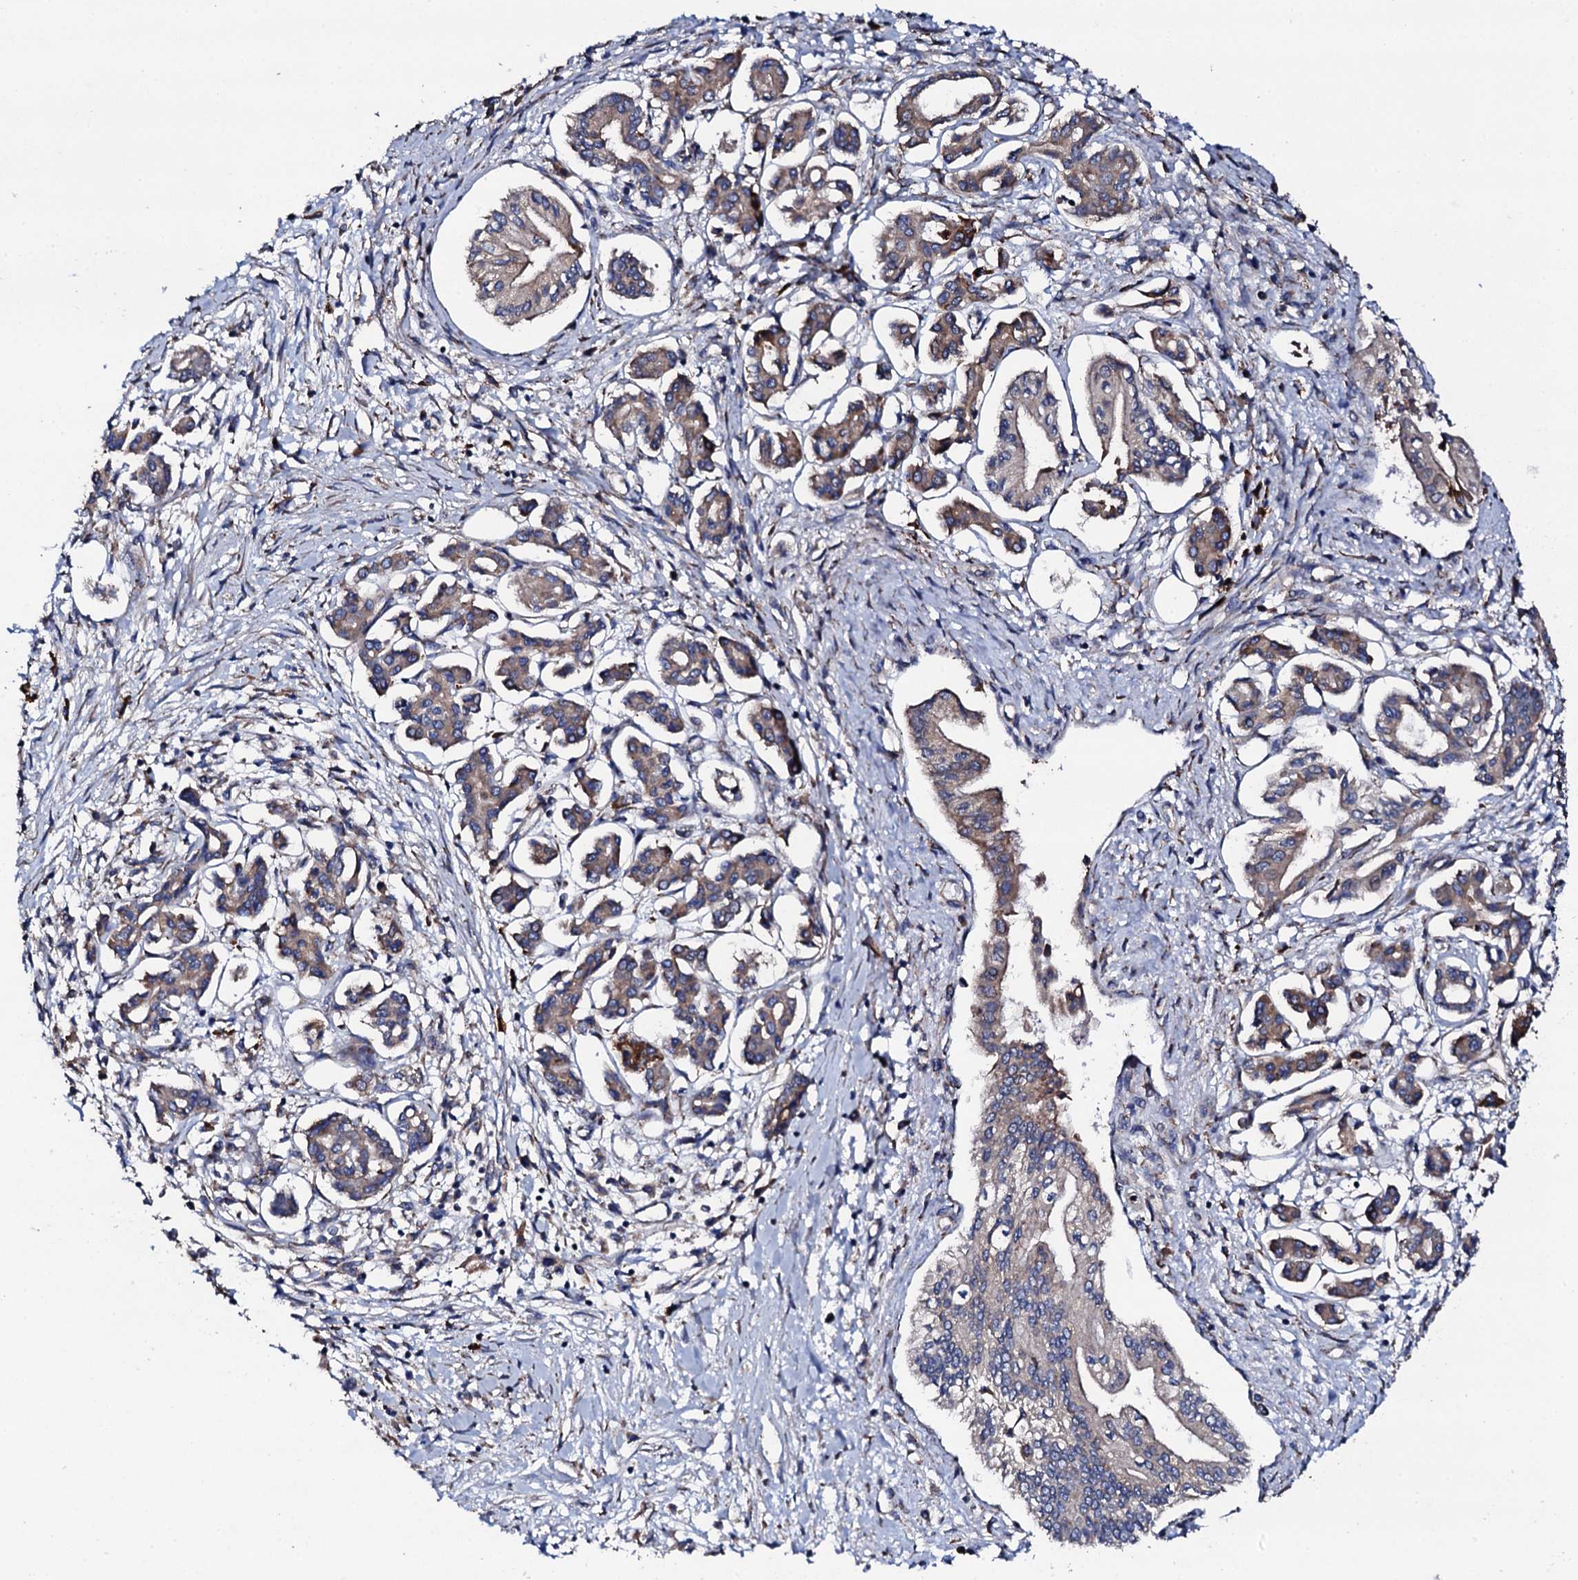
{"staining": {"intensity": "weak", "quantity": "<25%", "location": "cytoplasmic/membranous"}, "tissue": "pancreatic cancer", "cell_type": "Tumor cells", "image_type": "cancer", "snomed": [{"axis": "morphology", "description": "Adenocarcinoma, NOS"}, {"axis": "topography", "description": "Pancreas"}], "caption": "This is an immunohistochemistry photomicrograph of adenocarcinoma (pancreatic). There is no expression in tumor cells.", "gene": "LIPT2", "patient": {"sex": "female", "age": 50}}